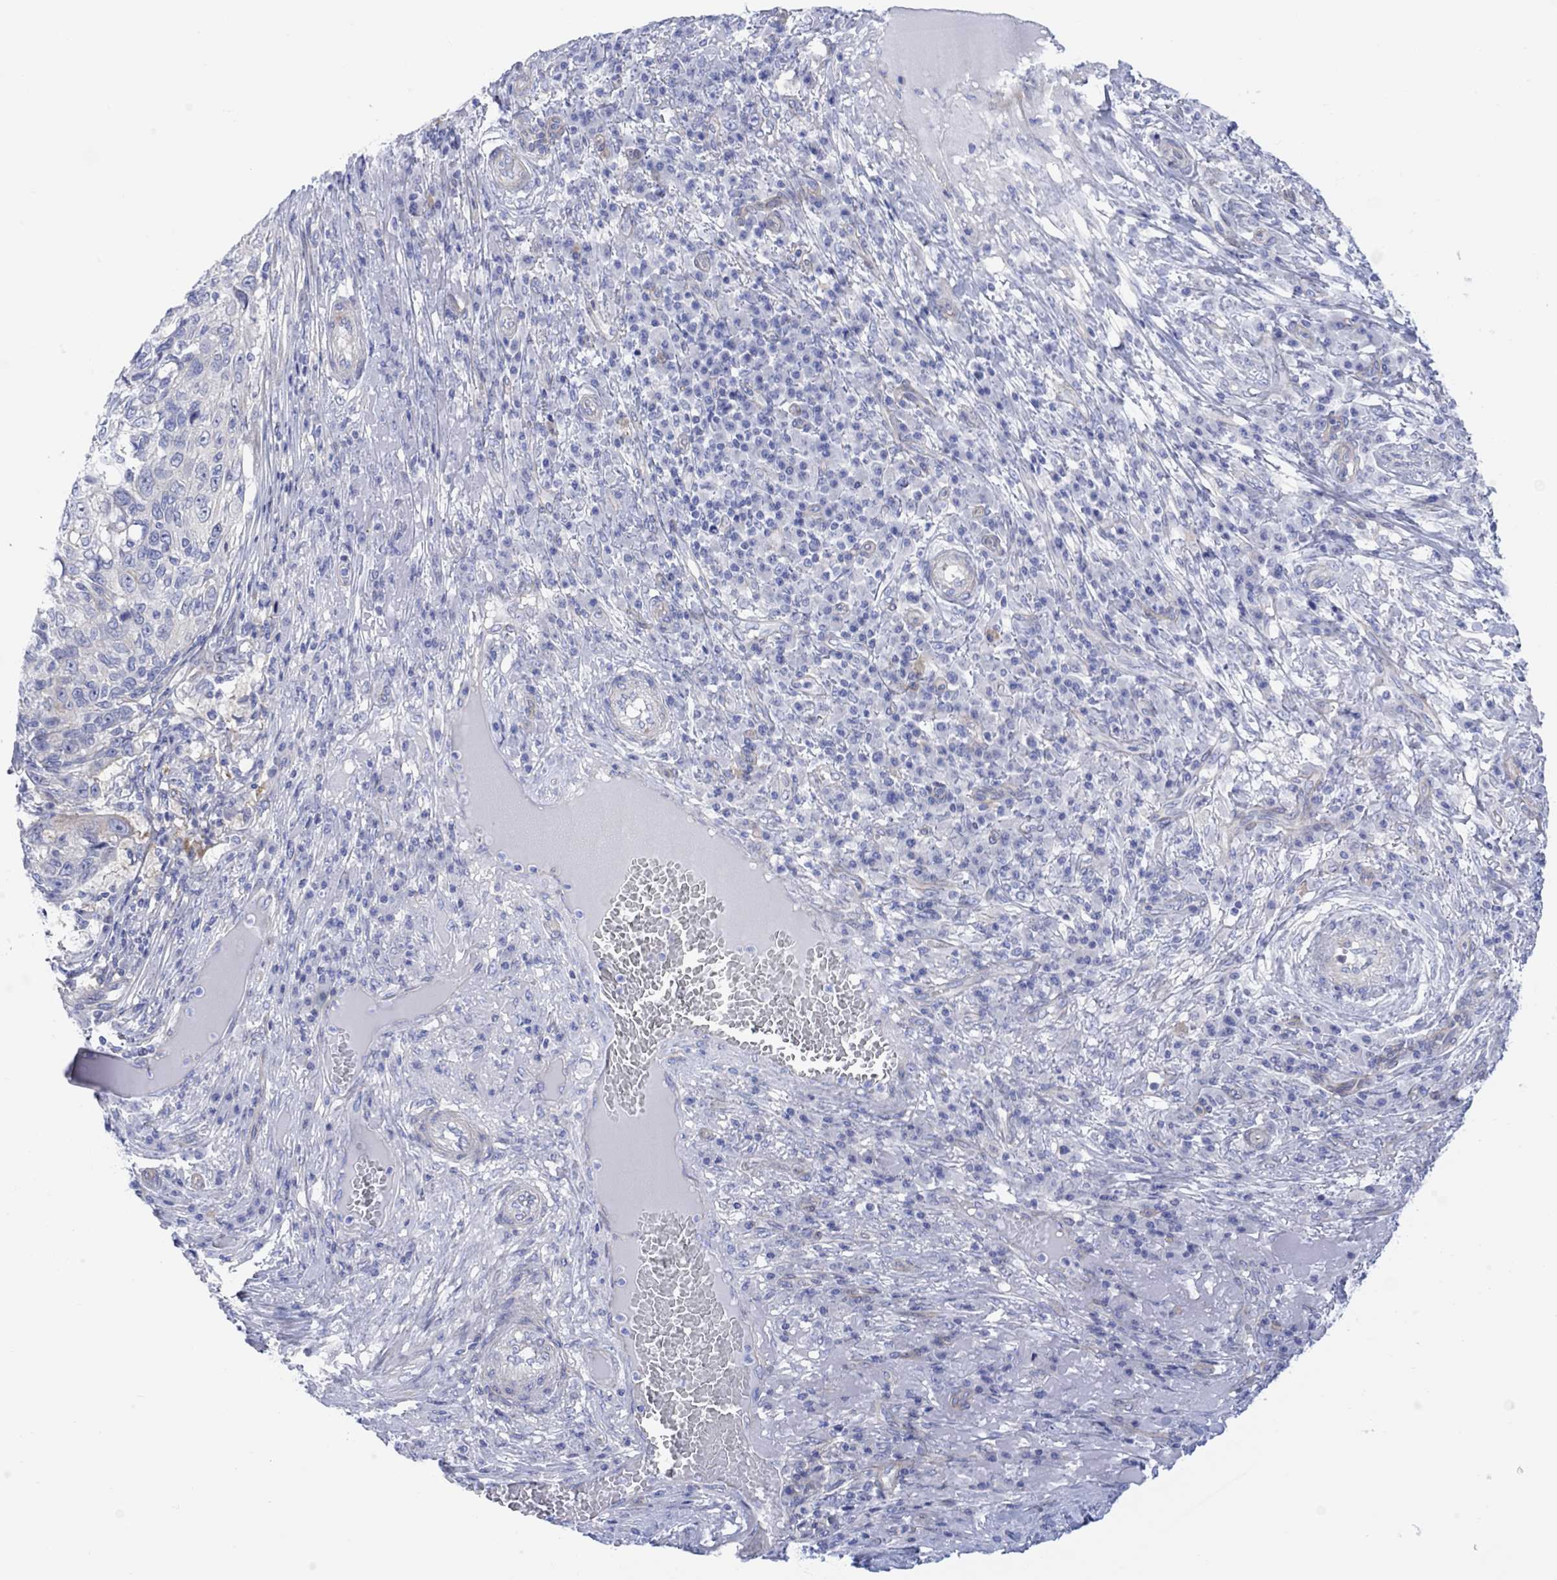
{"staining": {"intensity": "negative", "quantity": "none", "location": "none"}, "tissue": "skin cancer", "cell_type": "Tumor cells", "image_type": "cancer", "snomed": [{"axis": "morphology", "description": "Squamous cell carcinoma, NOS"}, {"axis": "topography", "description": "Skin"}], "caption": "This is a micrograph of IHC staining of skin squamous cell carcinoma, which shows no positivity in tumor cells.", "gene": "TLDC2", "patient": {"sex": "male", "age": 92}}